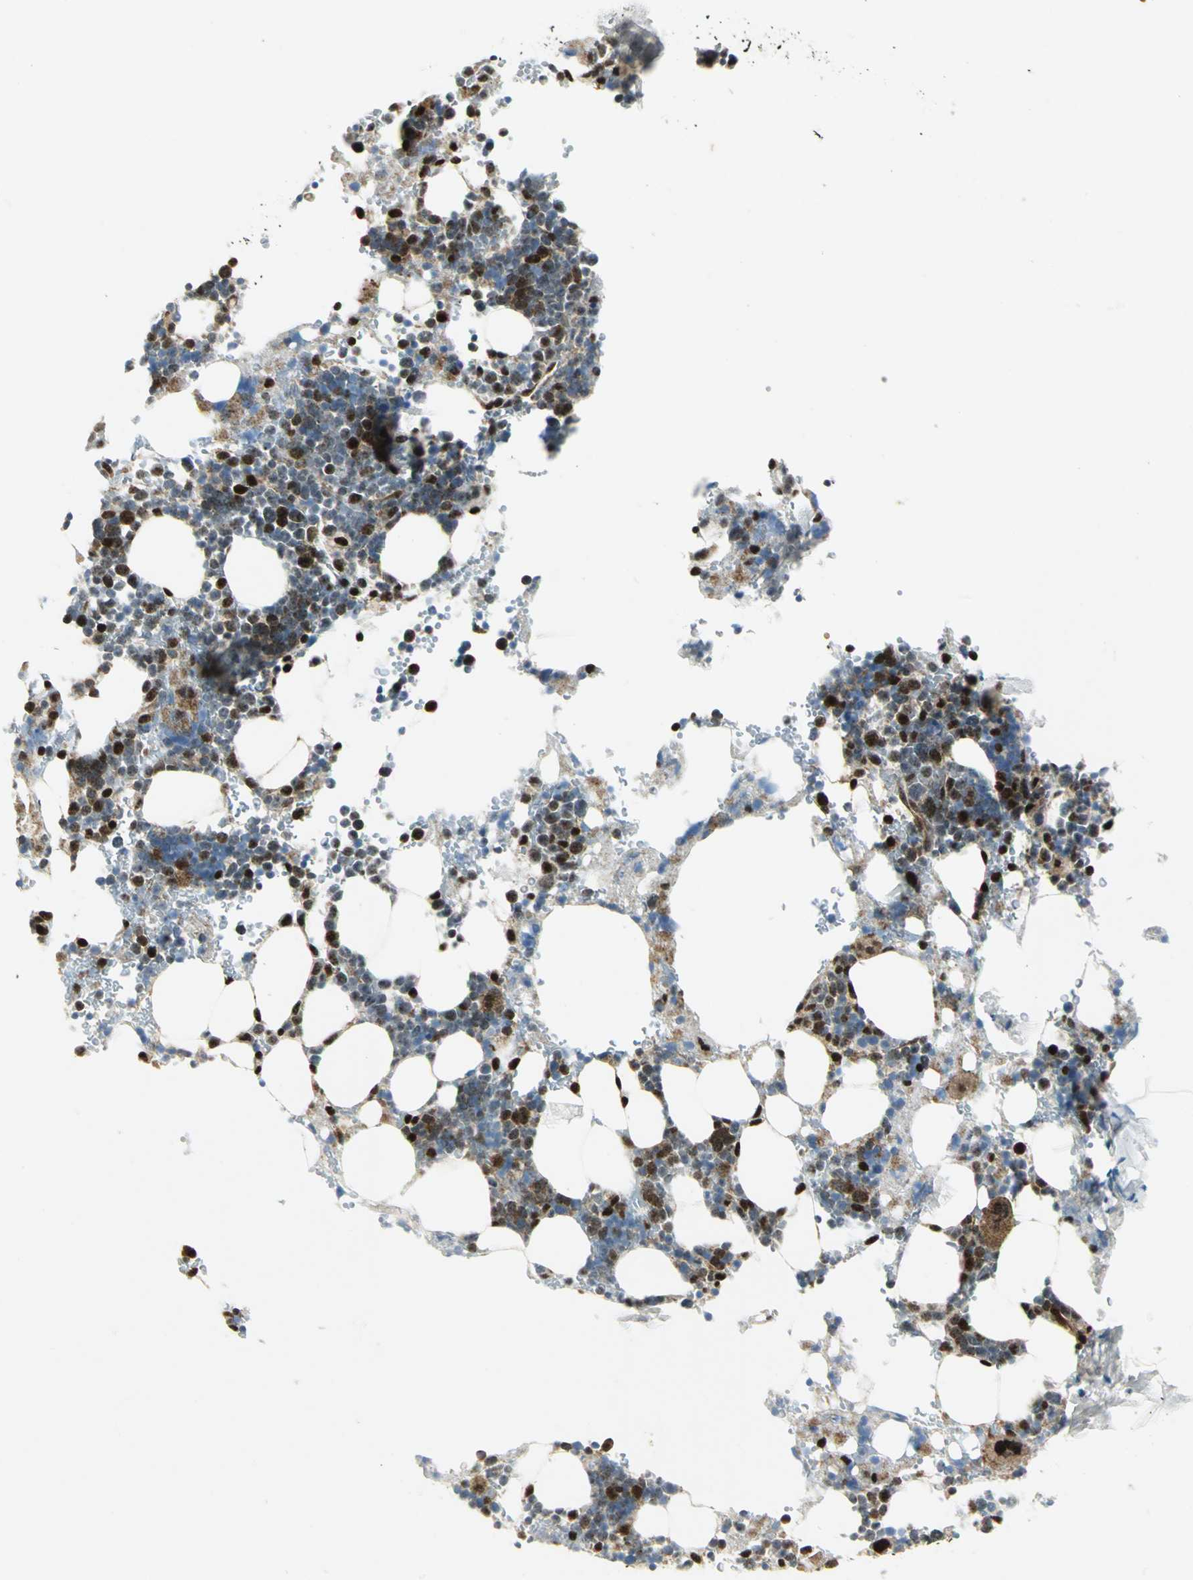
{"staining": {"intensity": "strong", "quantity": ">75%", "location": "nuclear"}, "tissue": "bone marrow", "cell_type": "Hematopoietic cells", "image_type": "normal", "snomed": [{"axis": "morphology", "description": "Normal tissue, NOS"}, {"axis": "topography", "description": "Bone marrow"}], "caption": "This photomicrograph reveals benign bone marrow stained with immunohistochemistry to label a protein in brown. The nuclear of hematopoietic cells show strong positivity for the protein. Nuclei are counter-stained blue.", "gene": "COPS5", "patient": {"sex": "male", "age": 17}}